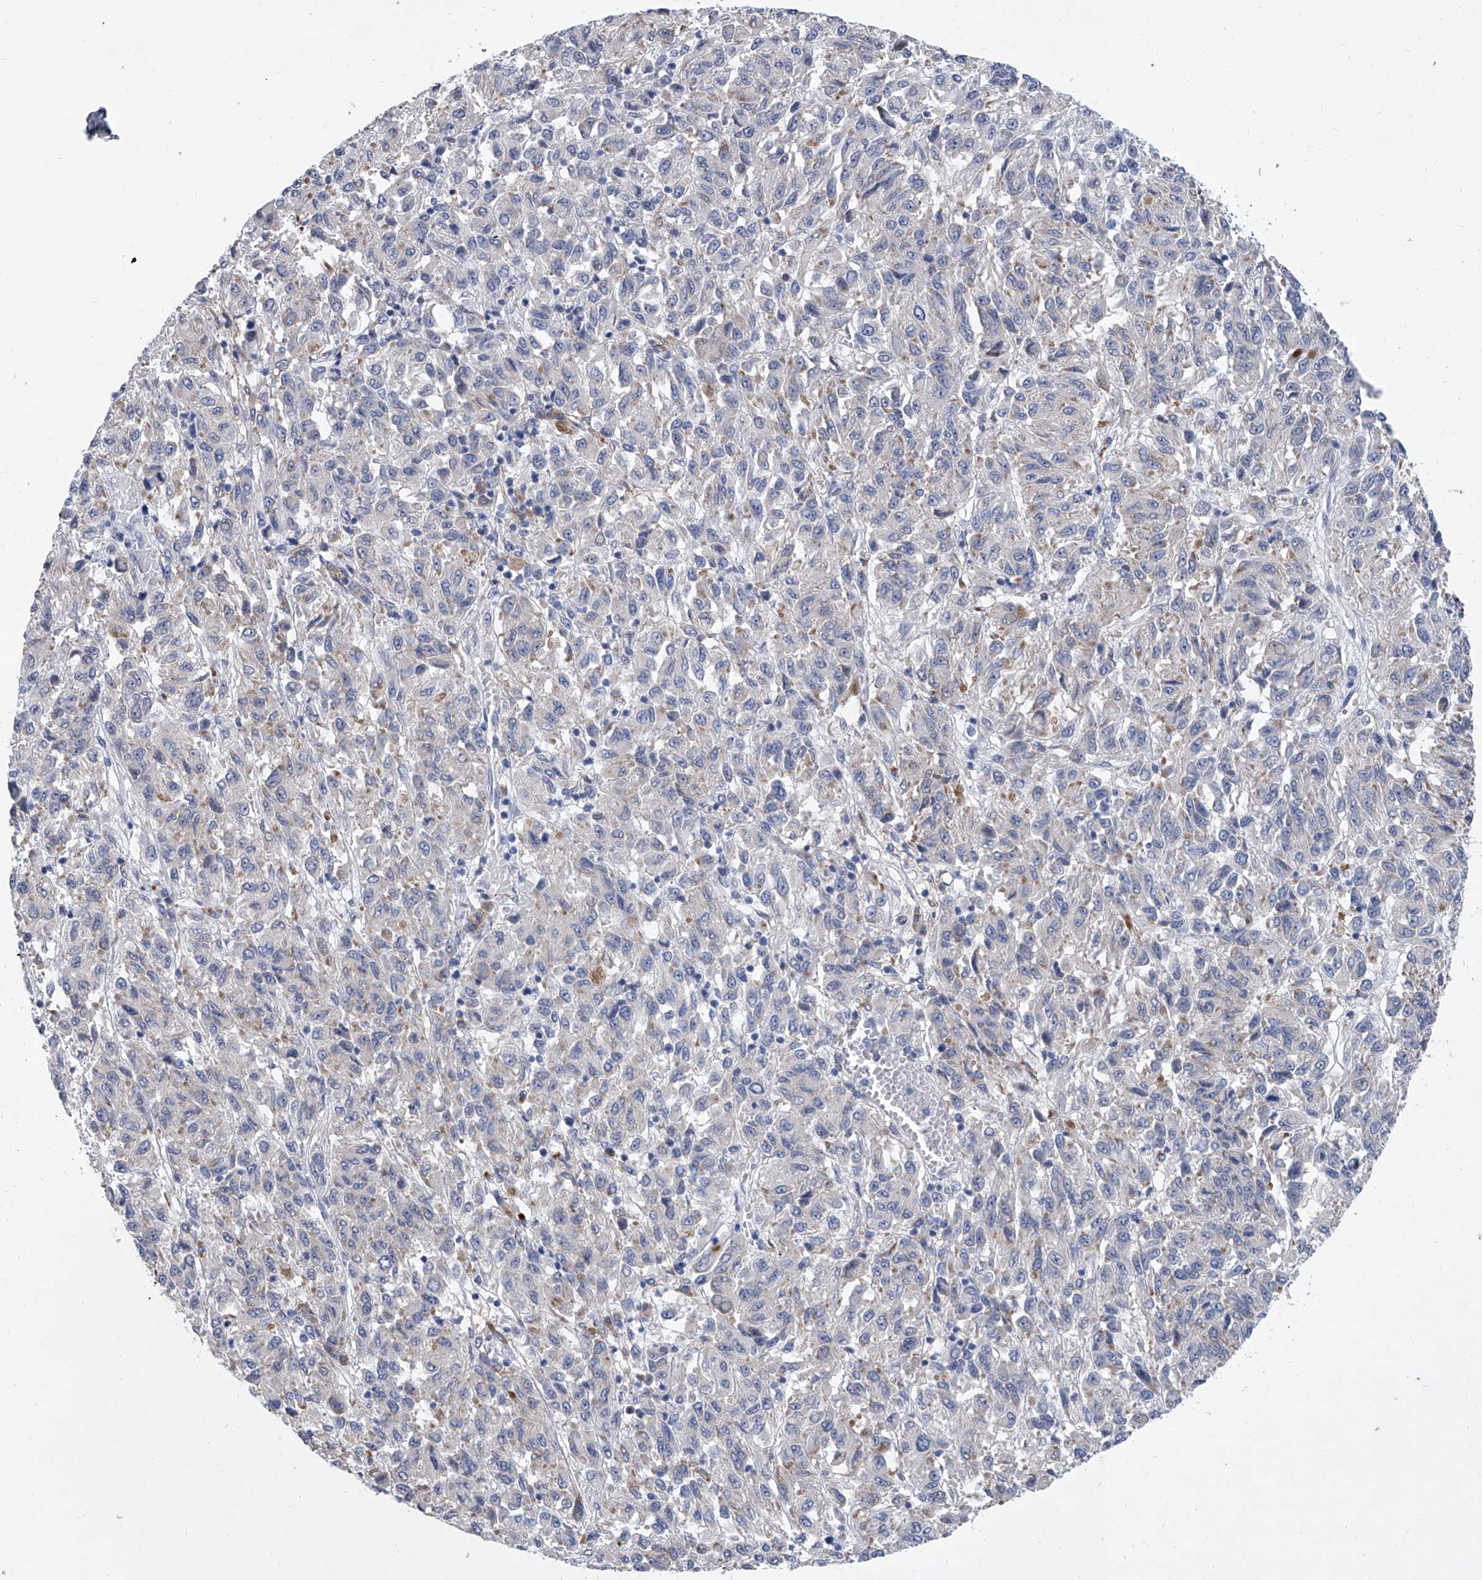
{"staining": {"intensity": "negative", "quantity": "none", "location": "none"}, "tissue": "melanoma", "cell_type": "Tumor cells", "image_type": "cancer", "snomed": [{"axis": "morphology", "description": "Malignant melanoma, Metastatic site"}, {"axis": "topography", "description": "Lung"}], "caption": "DAB (3,3'-diaminobenzidine) immunohistochemical staining of melanoma displays no significant positivity in tumor cells.", "gene": "ALG14", "patient": {"sex": "male", "age": 64}}